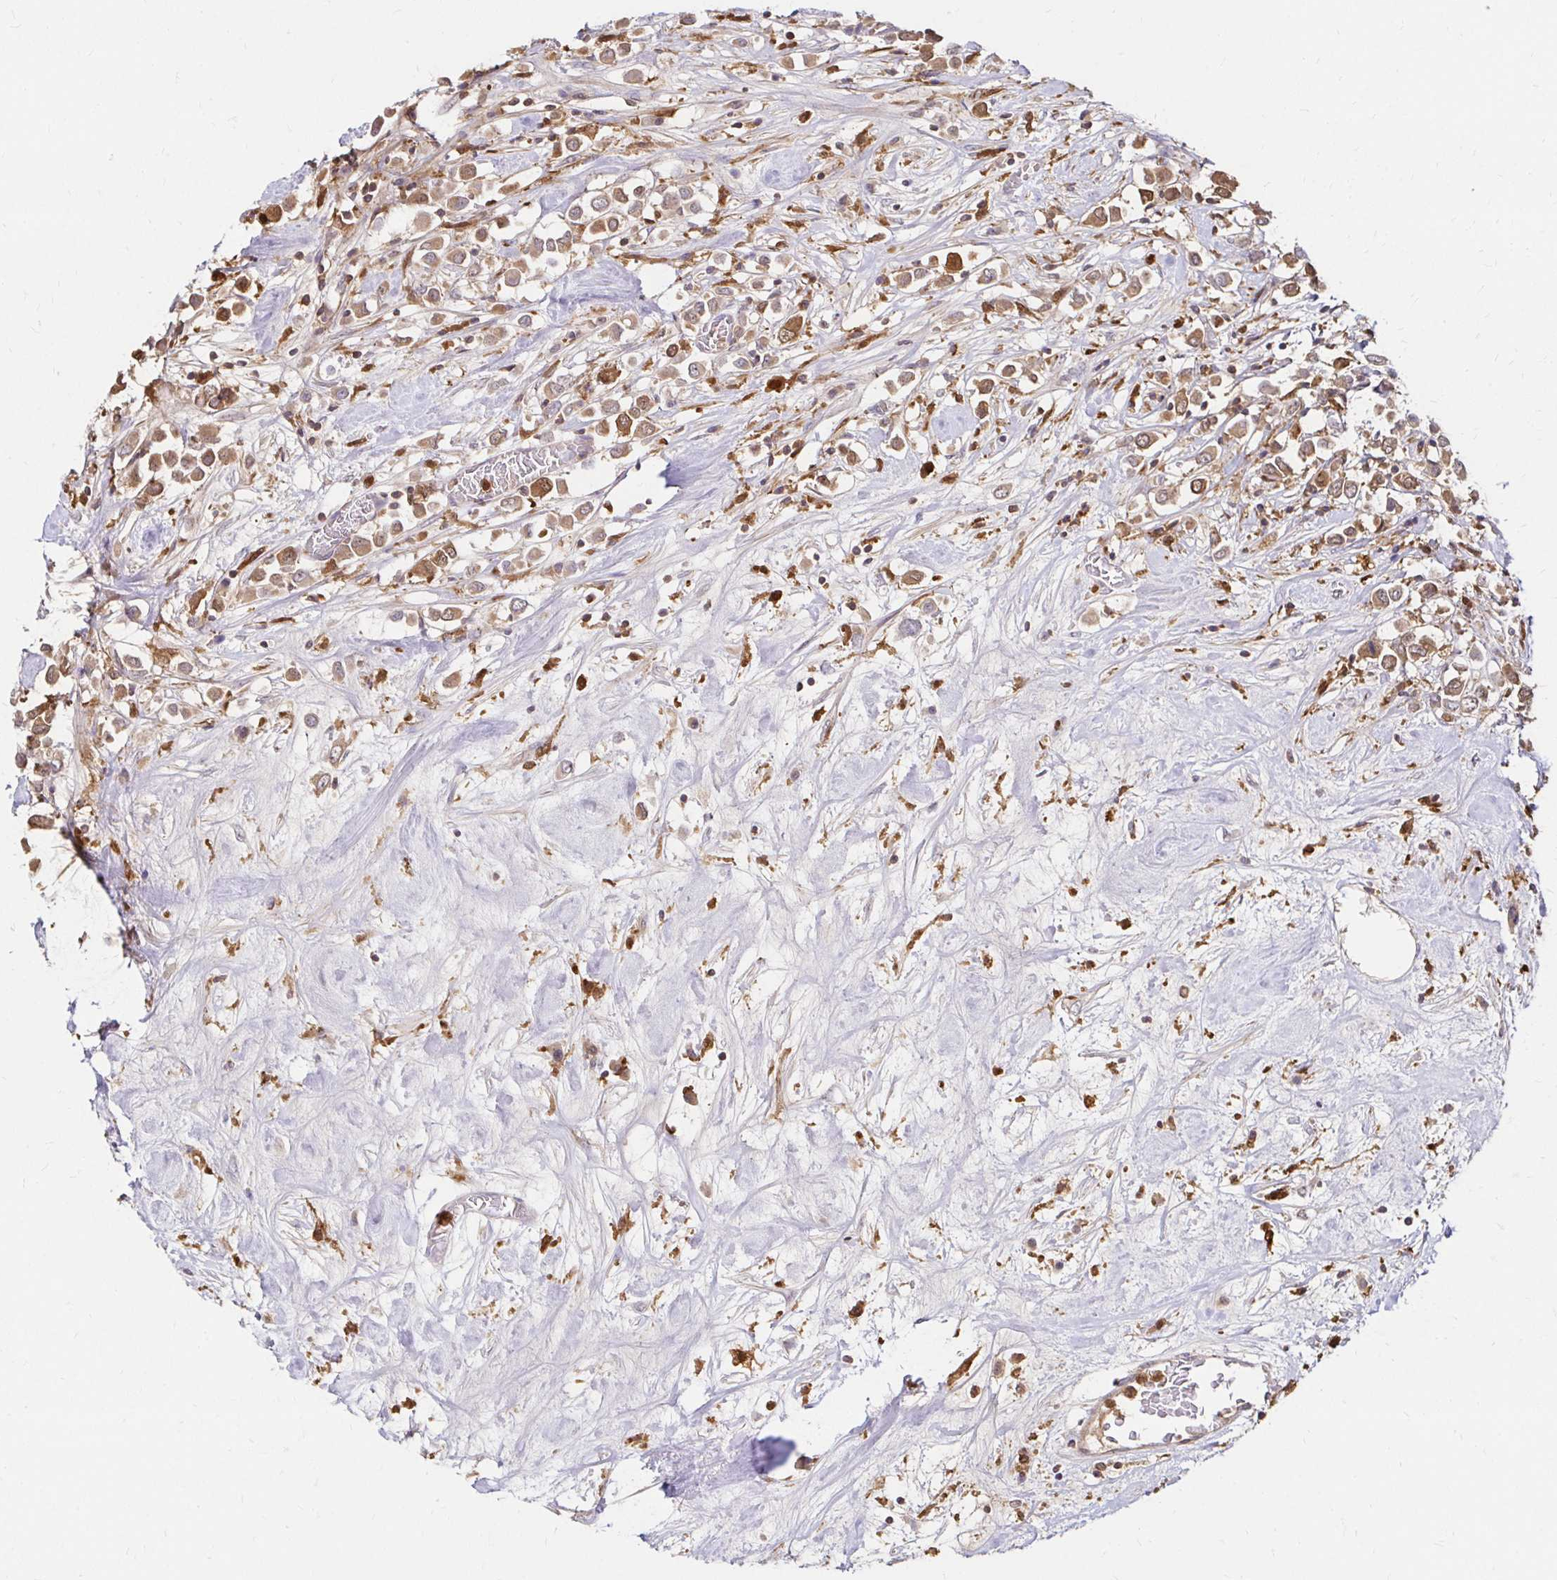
{"staining": {"intensity": "moderate", "quantity": ">75%", "location": "cytoplasmic/membranous"}, "tissue": "breast cancer", "cell_type": "Tumor cells", "image_type": "cancer", "snomed": [{"axis": "morphology", "description": "Duct carcinoma"}, {"axis": "topography", "description": "Breast"}], "caption": "Moderate cytoplasmic/membranous staining for a protein is appreciated in about >75% of tumor cells of breast invasive ductal carcinoma using immunohistochemistry.", "gene": "PYCARD", "patient": {"sex": "female", "age": 61}}